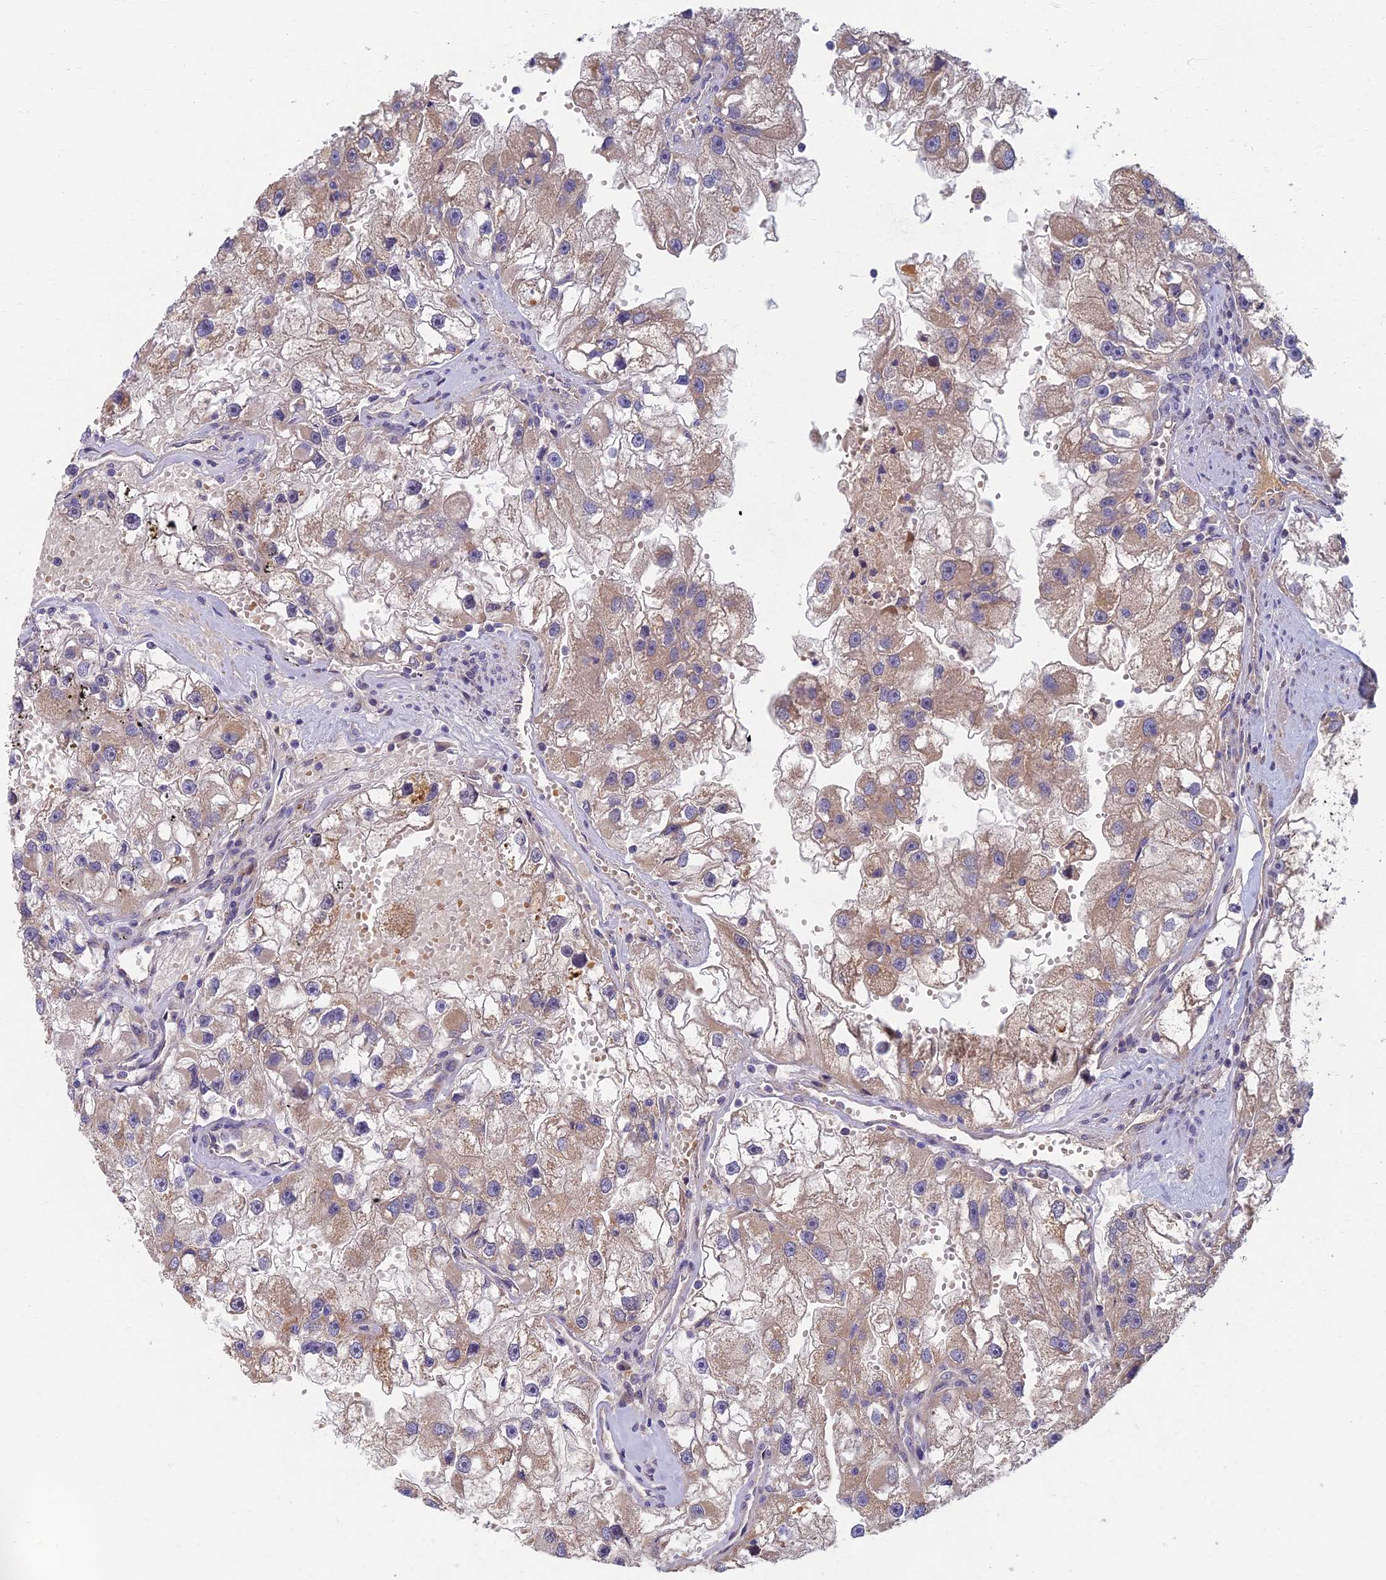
{"staining": {"intensity": "weak", "quantity": "25%-75%", "location": "cytoplasmic/membranous"}, "tissue": "renal cancer", "cell_type": "Tumor cells", "image_type": "cancer", "snomed": [{"axis": "morphology", "description": "Adenocarcinoma, NOS"}, {"axis": "topography", "description": "Kidney"}], "caption": "This photomicrograph displays immunohistochemistry staining of renal cancer, with low weak cytoplasmic/membranous expression in about 25%-75% of tumor cells.", "gene": "SOGA1", "patient": {"sex": "male", "age": 63}}